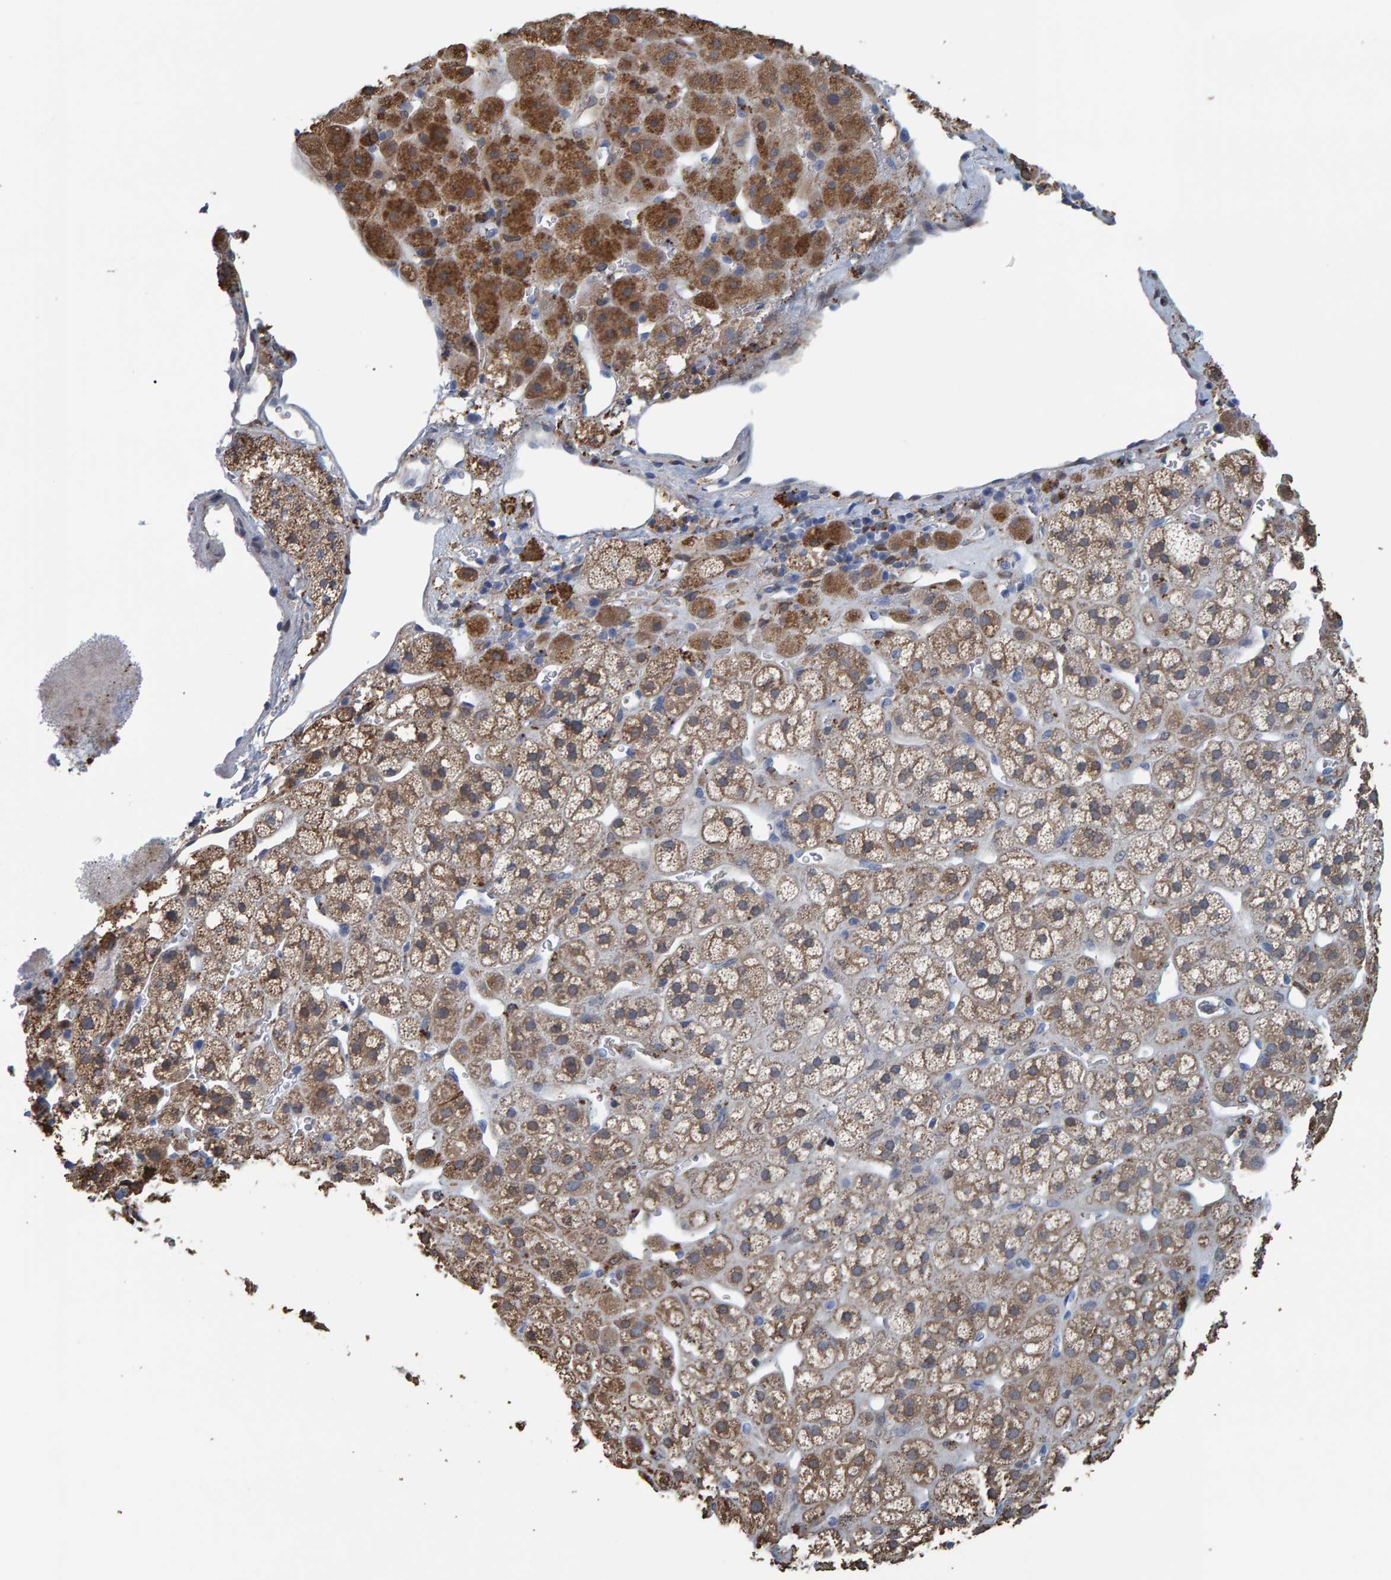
{"staining": {"intensity": "moderate", "quantity": ">75%", "location": "cytoplasmic/membranous"}, "tissue": "adrenal gland", "cell_type": "Glandular cells", "image_type": "normal", "snomed": [{"axis": "morphology", "description": "Normal tissue, NOS"}, {"axis": "topography", "description": "Adrenal gland"}], "caption": "Immunohistochemical staining of normal human adrenal gland exhibits moderate cytoplasmic/membranous protein staining in approximately >75% of glandular cells. (brown staining indicates protein expression, while blue staining denotes nuclei).", "gene": "IDO1", "patient": {"sex": "male", "age": 56}}